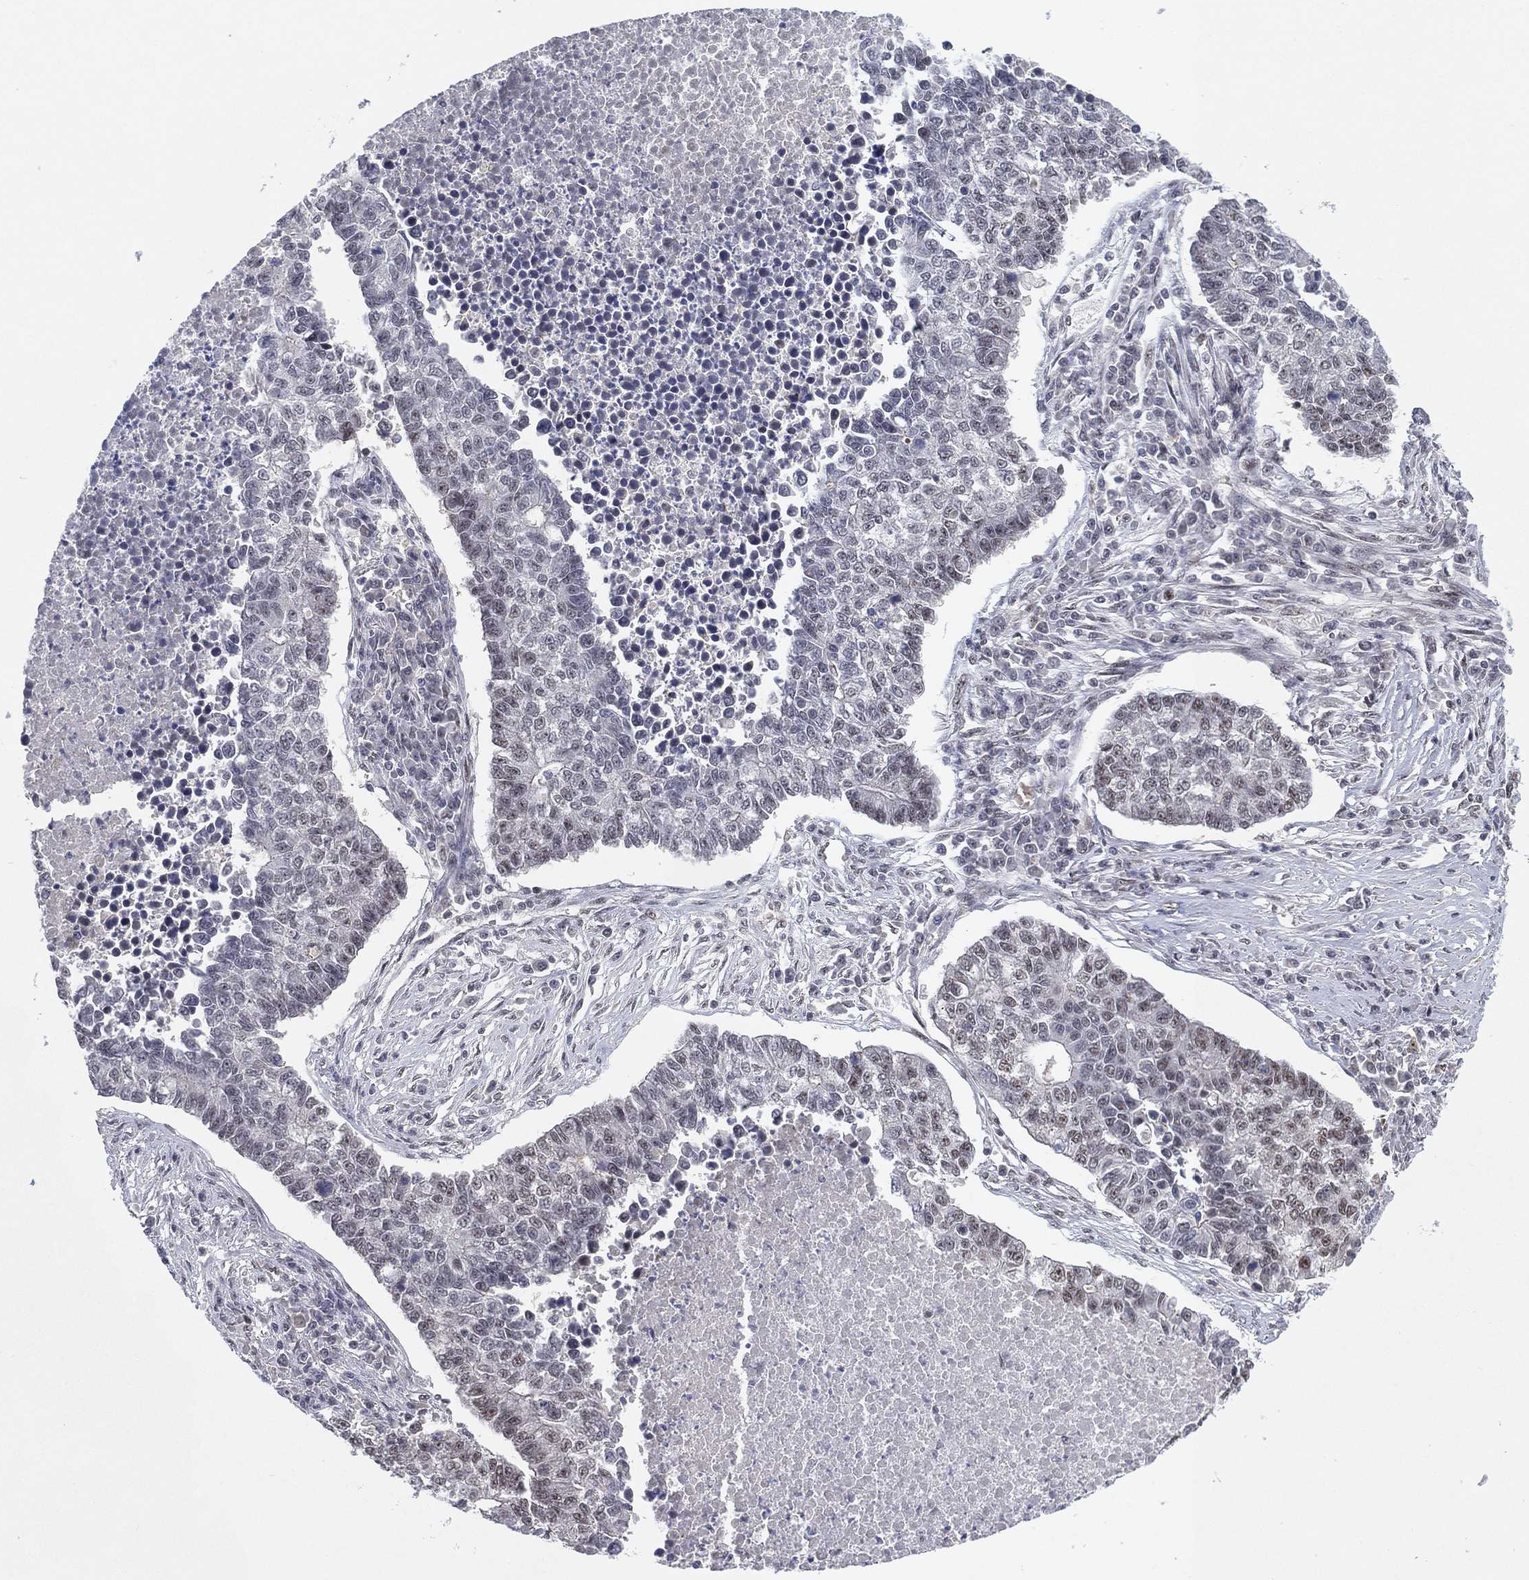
{"staining": {"intensity": "weak", "quantity": "25%-75%", "location": "nuclear"}, "tissue": "lung cancer", "cell_type": "Tumor cells", "image_type": "cancer", "snomed": [{"axis": "morphology", "description": "Adenocarcinoma, NOS"}, {"axis": "topography", "description": "Lung"}], "caption": "Immunohistochemical staining of lung adenocarcinoma demonstrates low levels of weak nuclear protein expression in about 25%-75% of tumor cells.", "gene": "DGCR8", "patient": {"sex": "male", "age": 57}}